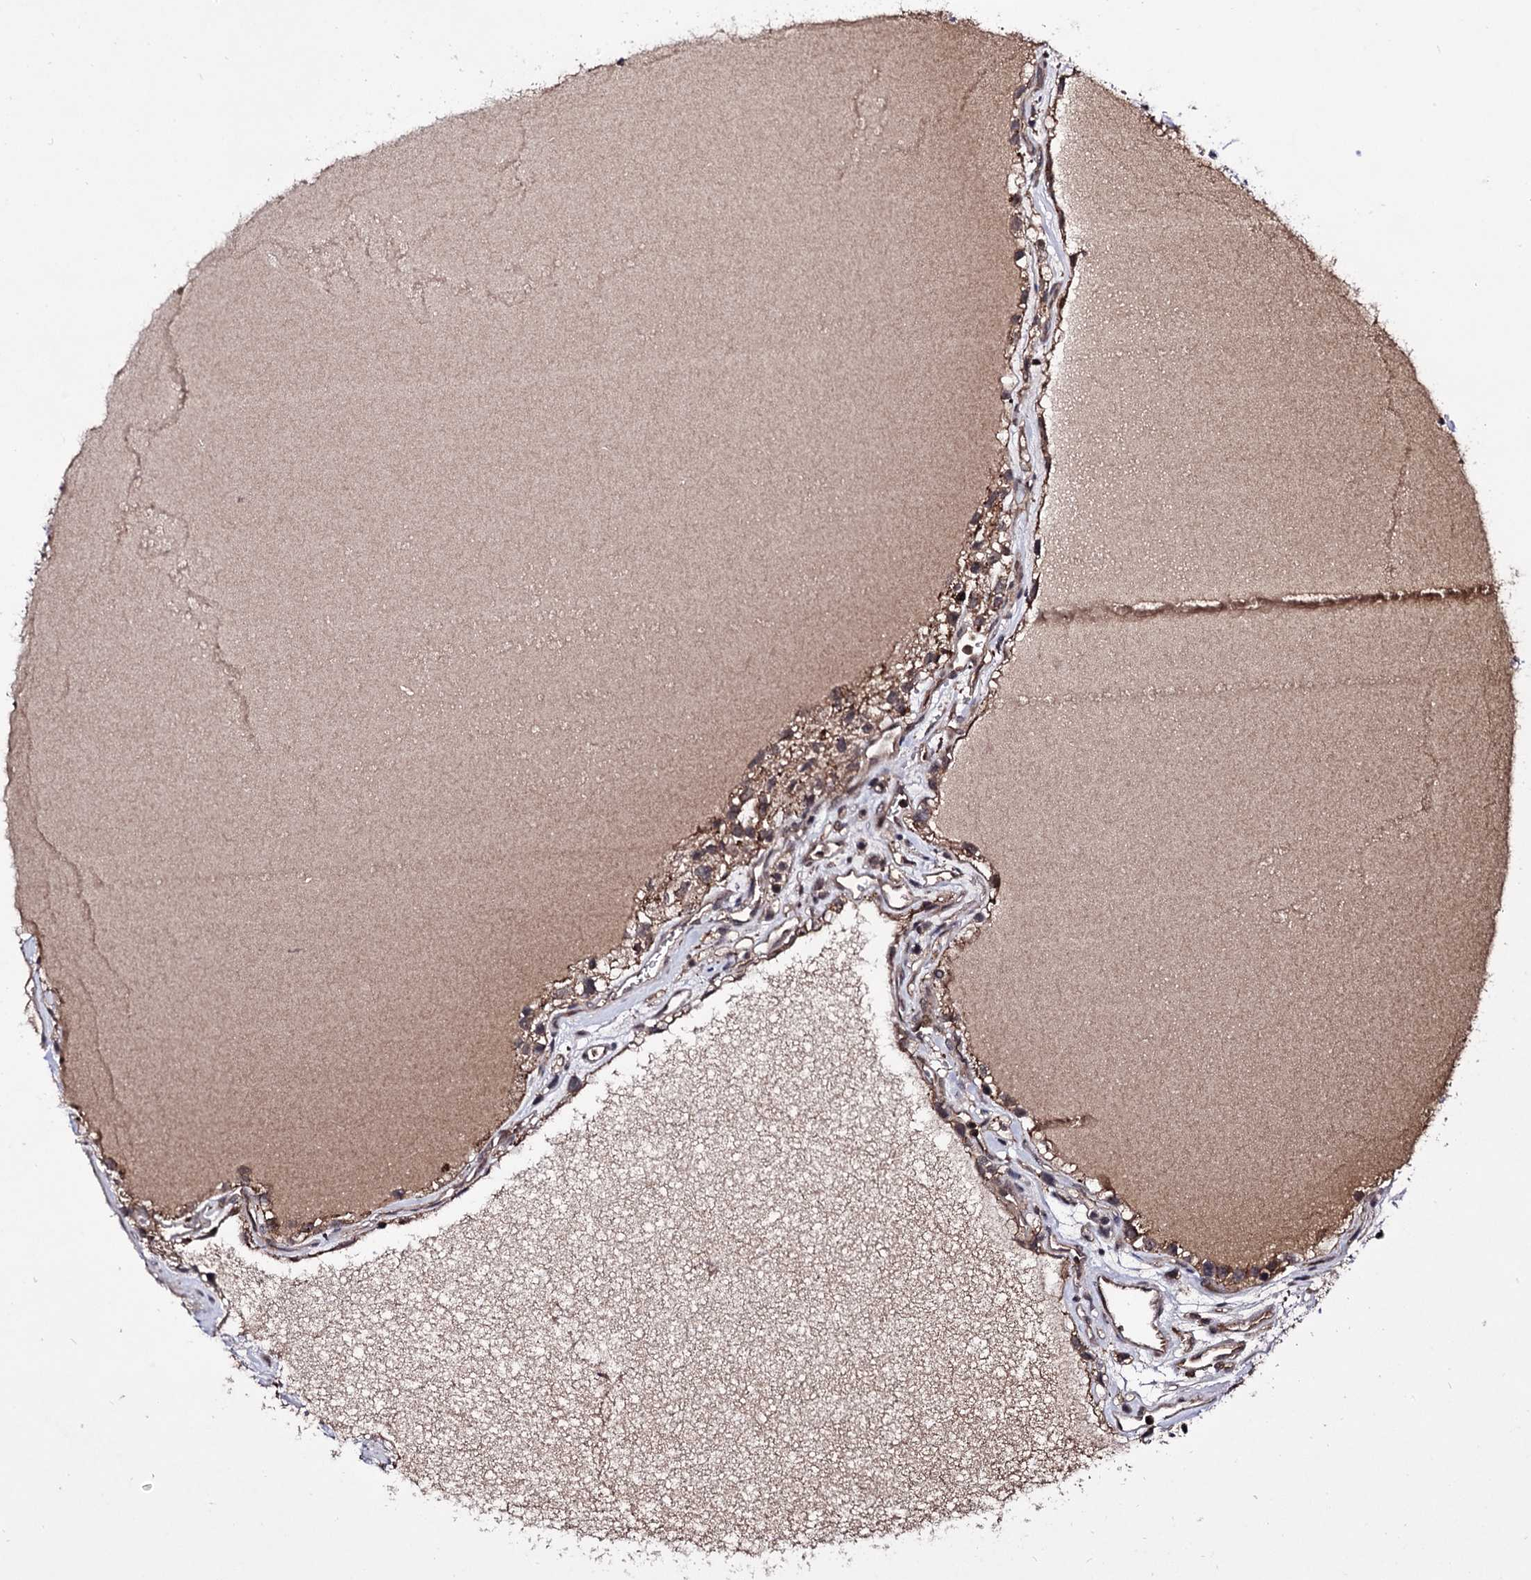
{"staining": {"intensity": "moderate", "quantity": ">75%", "location": "cytoplasmic/membranous"}, "tissue": "renal cancer", "cell_type": "Tumor cells", "image_type": "cancer", "snomed": [{"axis": "morphology", "description": "Adenocarcinoma, NOS"}, {"axis": "topography", "description": "Kidney"}], "caption": "The micrograph displays immunohistochemical staining of renal adenocarcinoma. There is moderate cytoplasmic/membranous expression is appreciated in approximately >75% of tumor cells.", "gene": "MICAL2", "patient": {"sex": "female", "age": 57}}